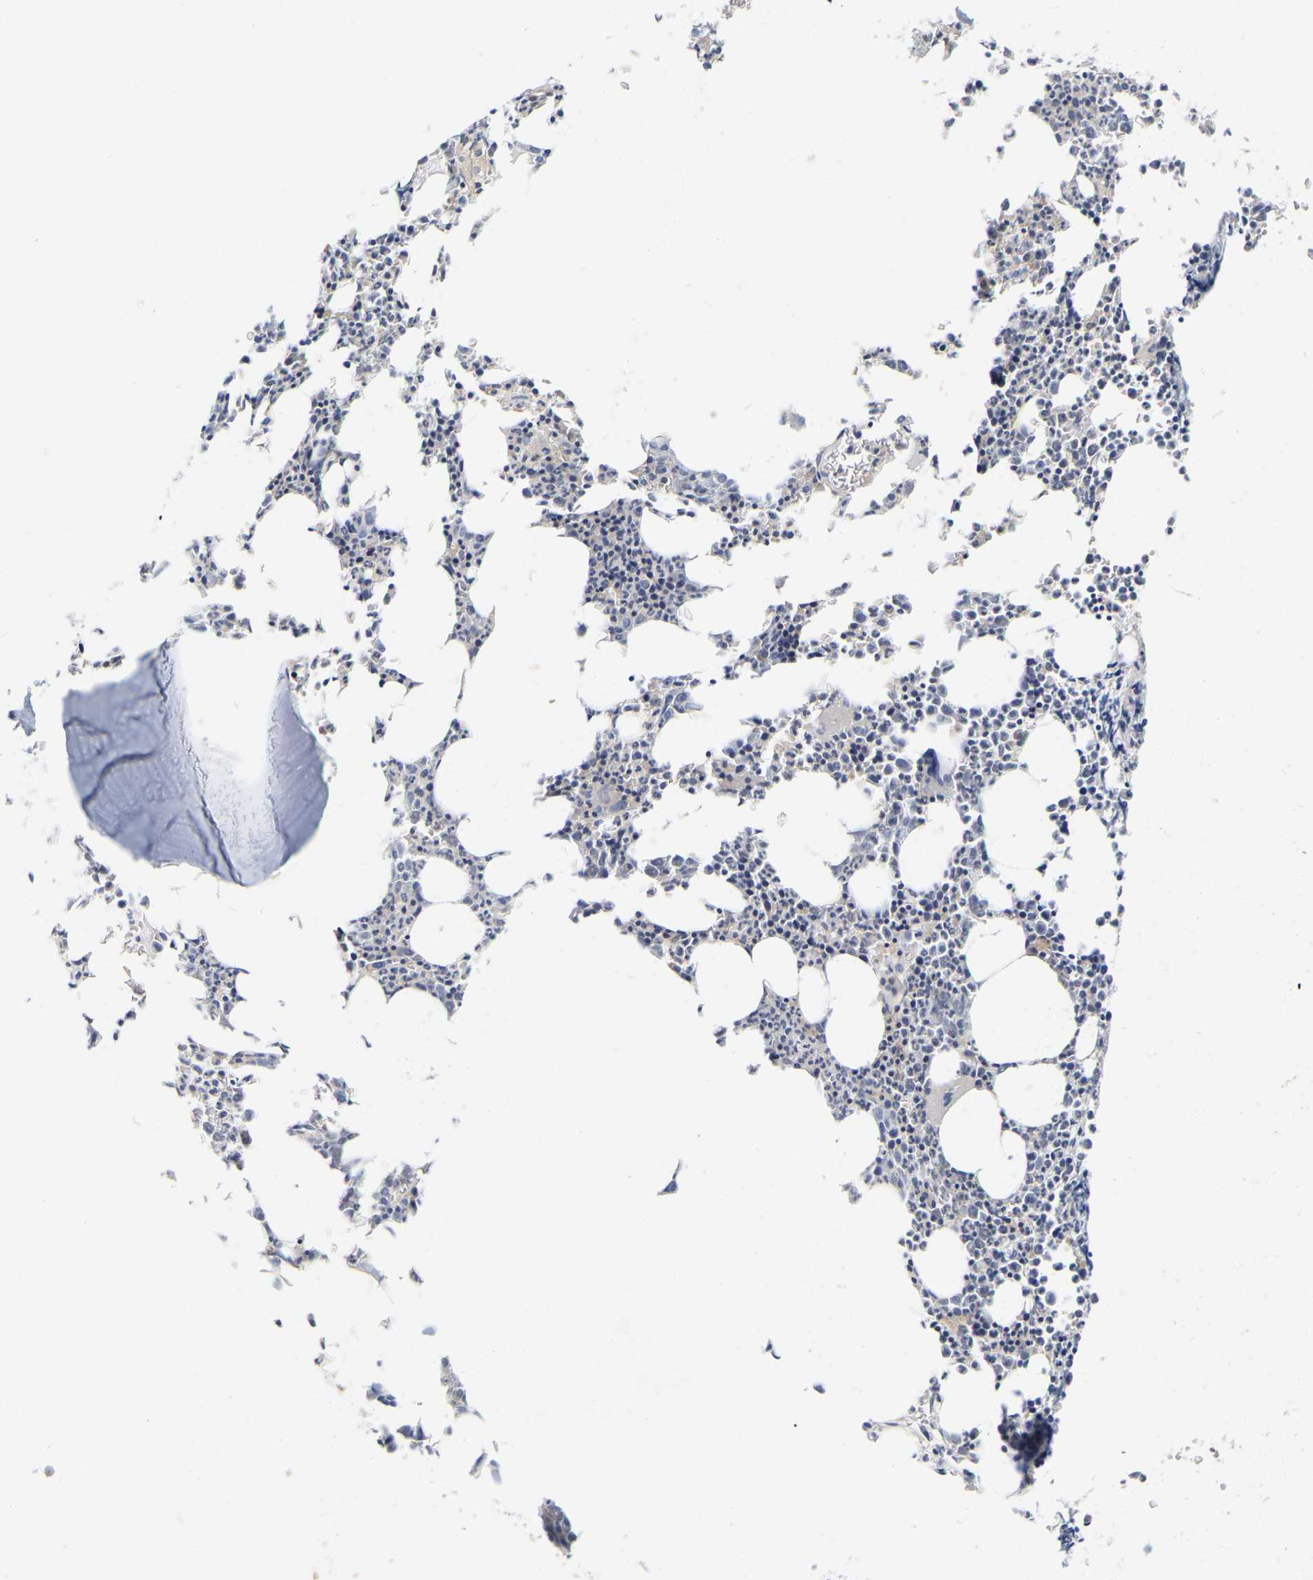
{"staining": {"intensity": "negative", "quantity": "none", "location": "none"}, "tissue": "bone marrow", "cell_type": "Hematopoietic cells", "image_type": "normal", "snomed": [{"axis": "morphology", "description": "Normal tissue, NOS"}, {"axis": "morphology", "description": "Inflammation, NOS"}, {"axis": "topography", "description": "Bone marrow"}], "caption": "IHC image of benign bone marrow: bone marrow stained with DAB (3,3'-diaminobenzidine) demonstrates no significant protein expression in hematopoietic cells.", "gene": "WIPI2", "patient": {"sex": "female", "age": 40}}